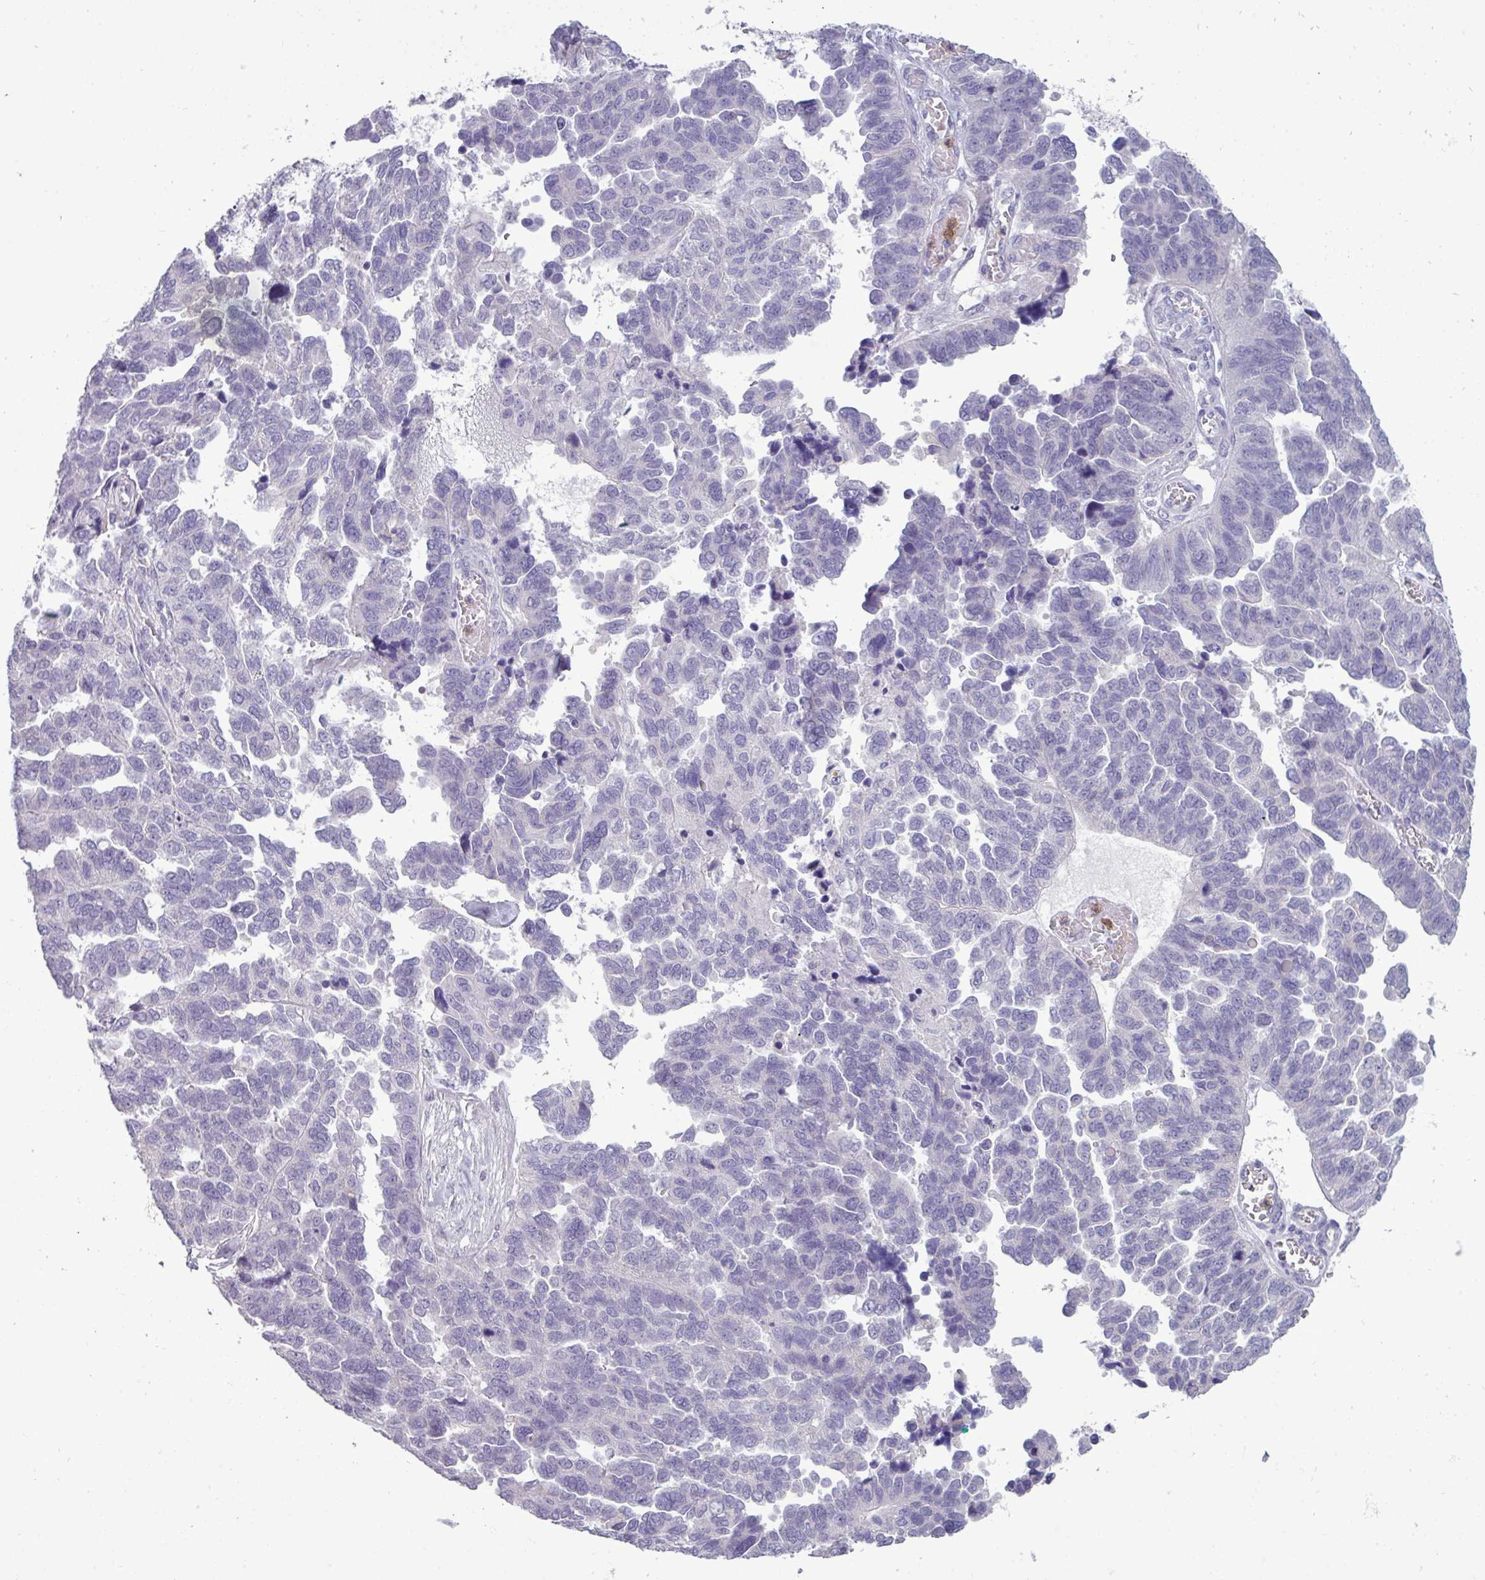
{"staining": {"intensity": "negative", "quantity": "none", "location": "none"}, "tissue": "ovarian cancer", "cell_type": "Tumor cells", "image_type": "cancer", "snomed": [{"axis": "morphology", "description": "Cystadenocarcinoma, serous, NOS"}, {"axis": "topography", "description": "Ovary"}], "caption": "High magnification brightfield microscopy of ovarian serous cystadenocarcinoma stained with DAB (3,3'-diaminobenzidine) (brown) and counterstained with hematoxylin (blue): tumor cells show no significant positivity.", "gene": "TRIM39", "patient": {"sex": "female", "age": 64}}